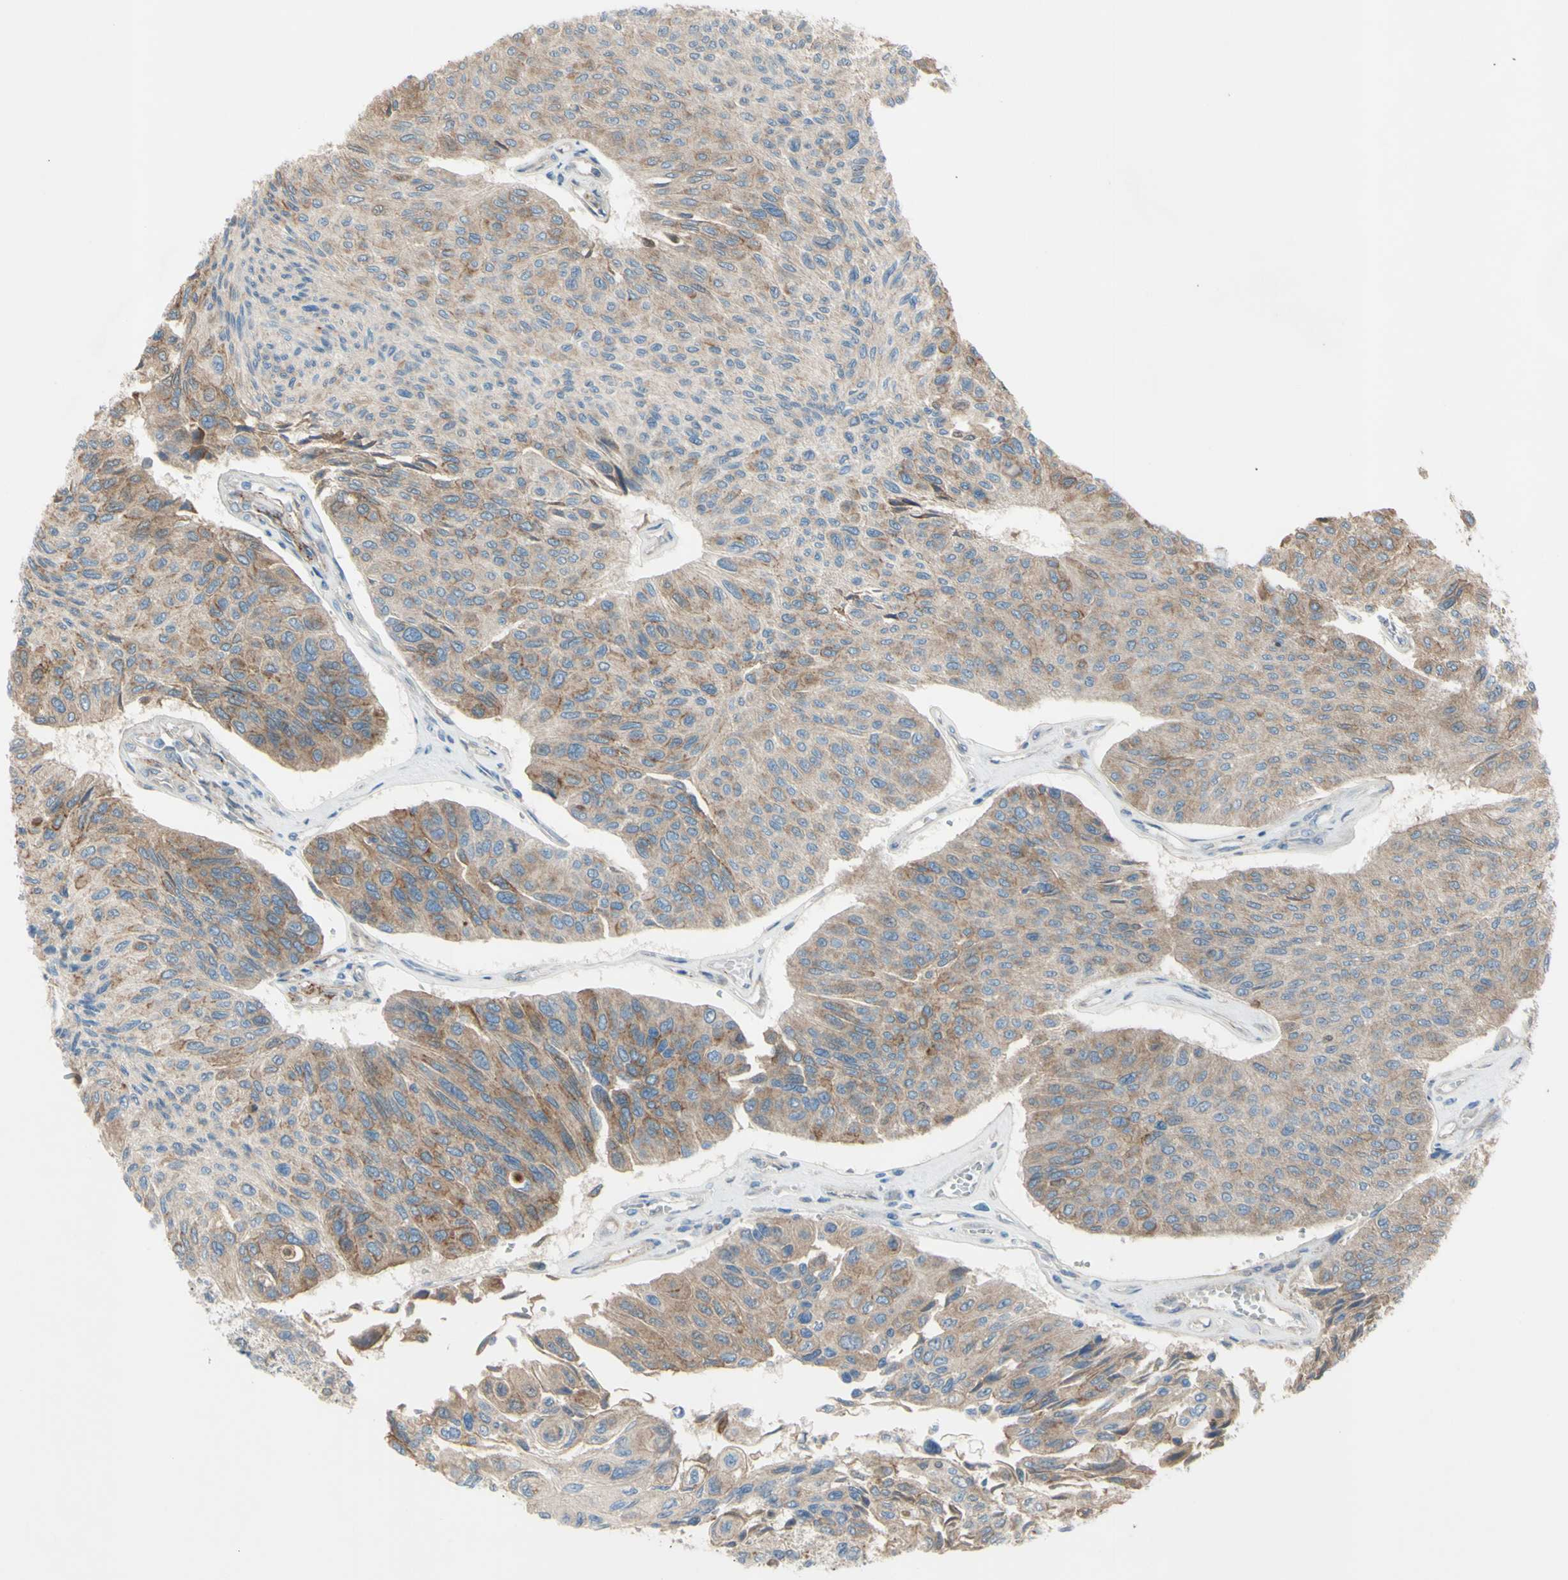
{"staining": {"intensity": "moderate", "quantity": ">75%", "location": "cytoplasmic/membranous"}, "tissue": "urothelial cancer", "cell_type": "Tumor cells", "image_type": "cancer", "snomed": [{"axis": "morphology", "description": "Urothelial carcinoma, High grade"}, {"axis": "topography", "description": "Urinary bladder"}], "caption": "The photomicrograph demonstrates staining of urothelial cancer, revealing moderate cytoplasmic/membranous protein staining (brown color) within tumor cells. Immunohistochemistry stains the protein in brown and the nuclei are stained blue.", "gene": "ATRN", "patient": {"sex": "male", "age": 66}}